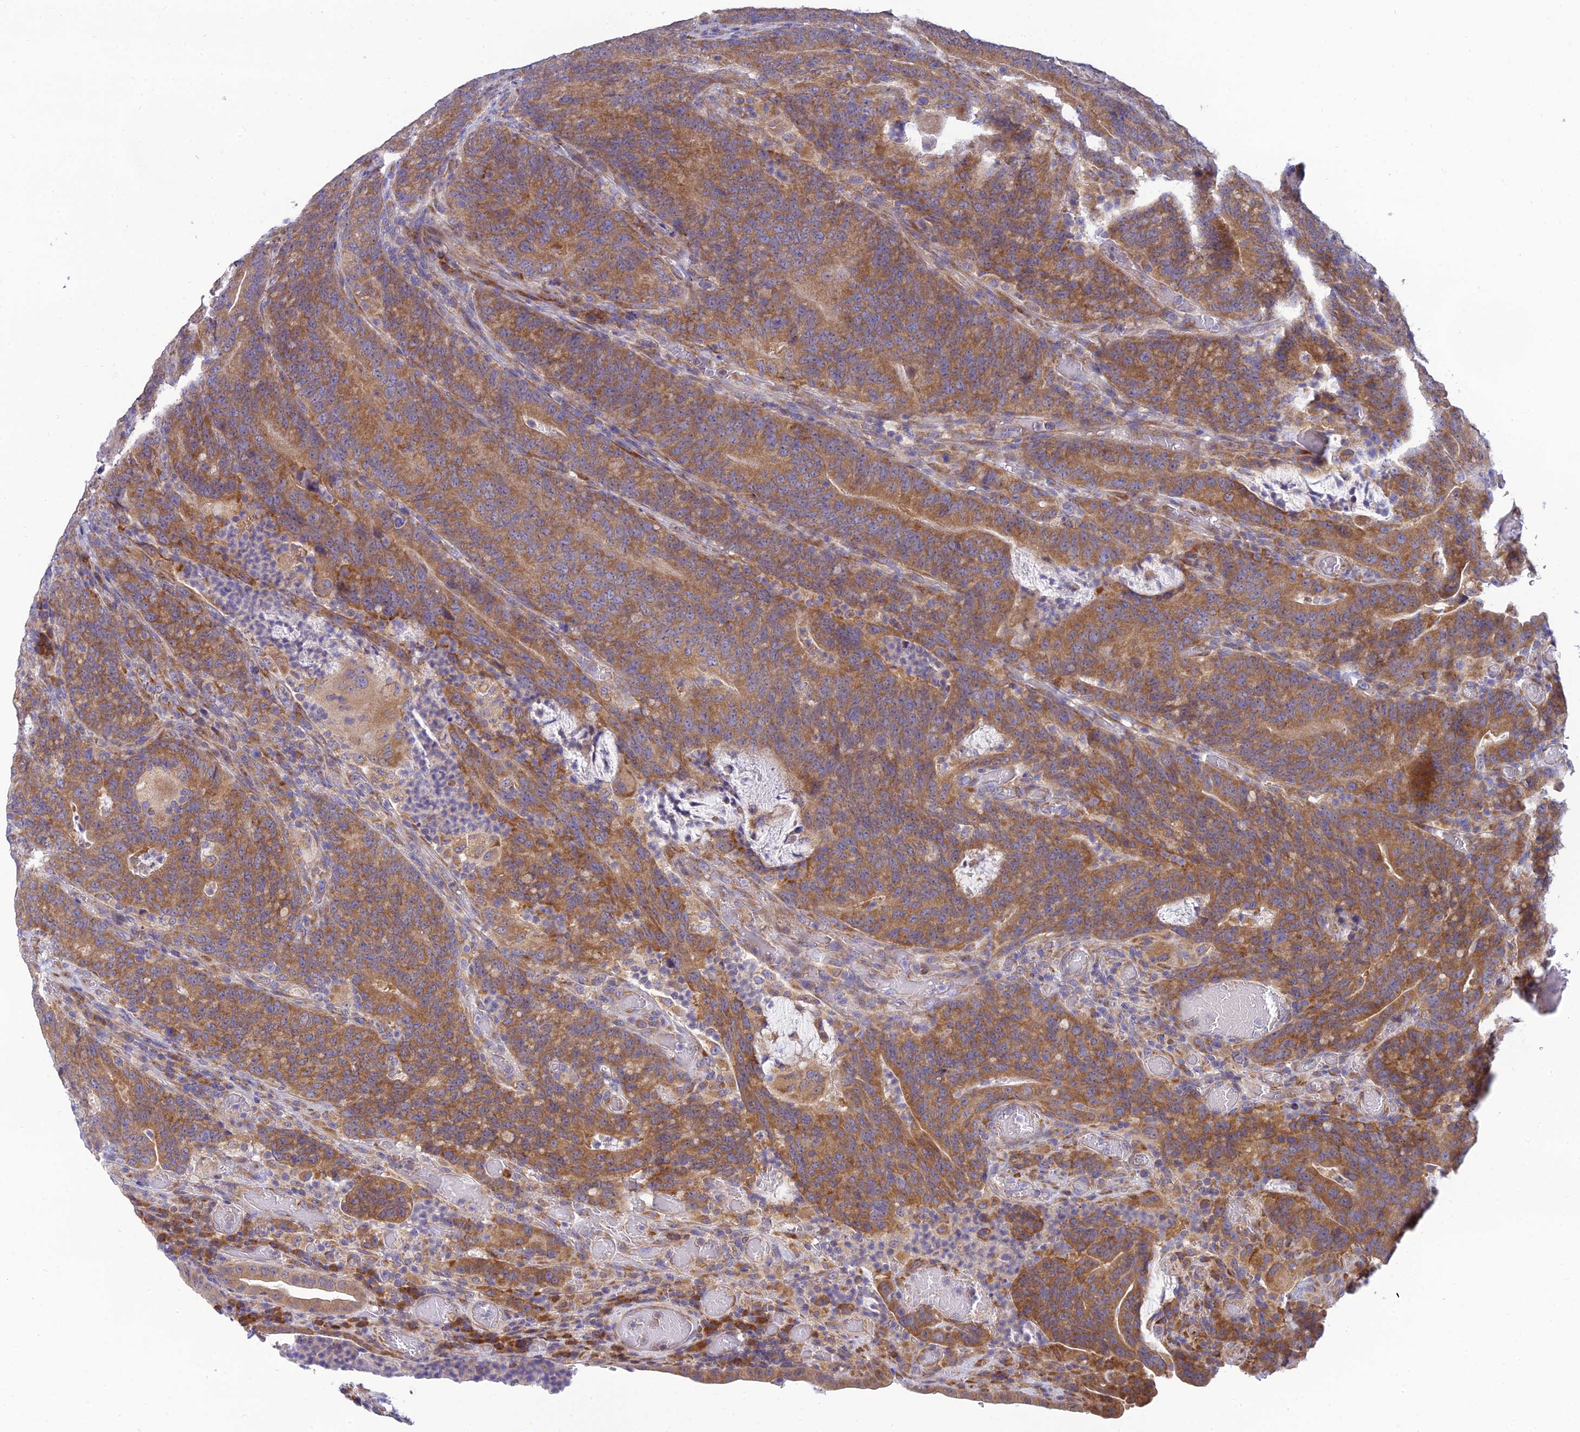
{"staining": {"intensity": "moderate", "quantity": ">75%", "location": "cytoplasmic/membranous"}, "tissue": "colorectal cancer", "cell_type": "Tumor cells", "image_type": "cancer", "snomed": [{"axis": "morphology", "description": "Normal tissue, NOS"}, {"axis": "morphology", "description": "Adenocarcinoma, NOS"}, {"axis": "topography", "description": "Colon"}], "caption": "The image exhibits a brown stain indicating the presence of a protein in the cytoplasmic/membranous of tumor cells in colorectal cancer. (DAB IHC, brown staining for protein, blue staining for nuclei).", "gene": "CLCN7", "patient": {"sex": "female", "age": 75}}